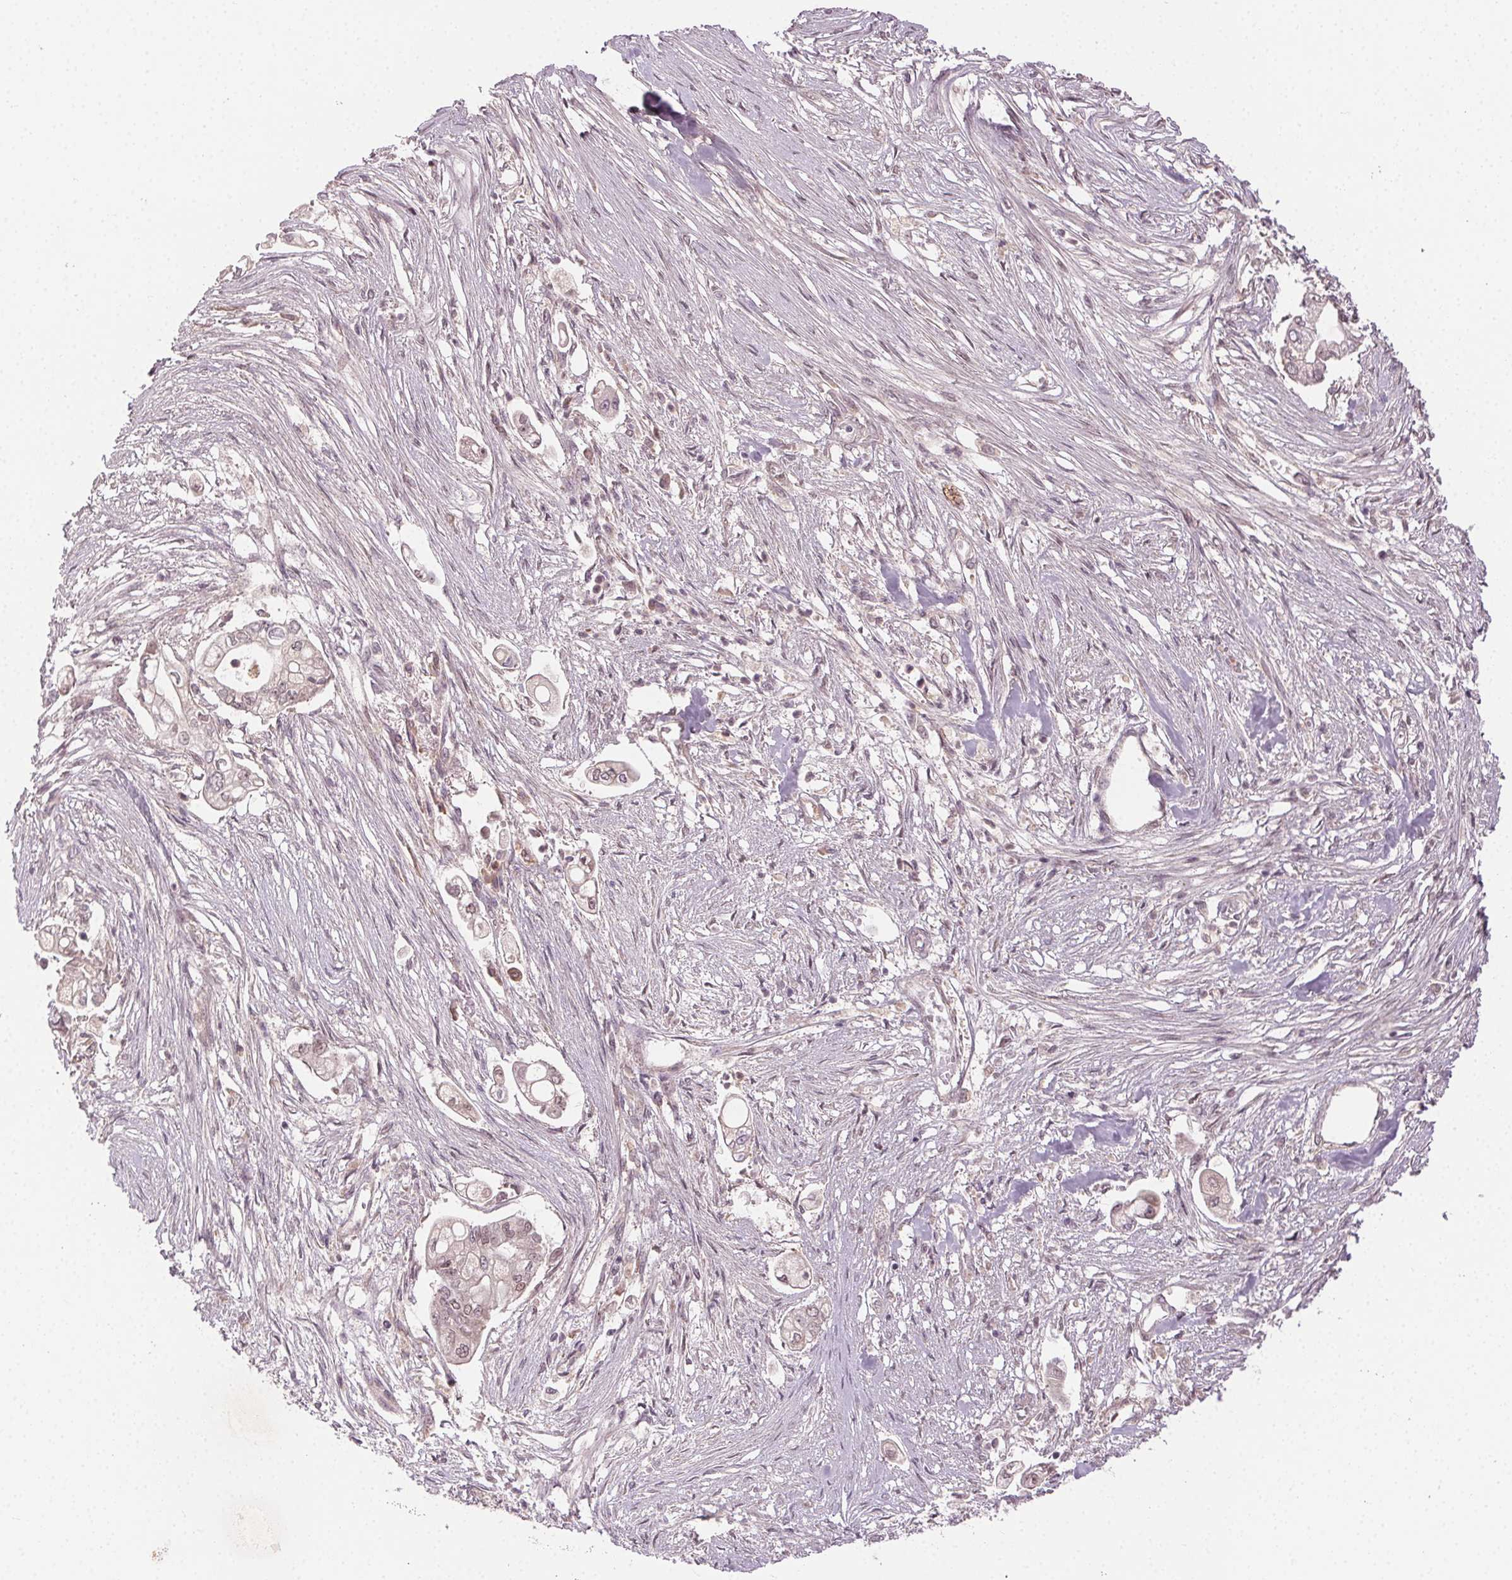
{"staining": {"intensity": "weak", "quantity": ">75%", "location": "nuclear"}, "tissue": "pancreatic cancer", "cell_type": "Tumor cells", "image_type": "cancer", "snomed": [{"axis": "morphology", "description": "Adenocarcinoma, NOS"}, {"axis": "topography", "description": "Pancreas"}], "caption": "Approximately >75% of tumor cells in pancreatic cancer exhibit weak nuclear protein staining as visualized by brown immunohistochemical staining.", "gene": "TUB", "patient": {"sex": "female", "age": 69}}